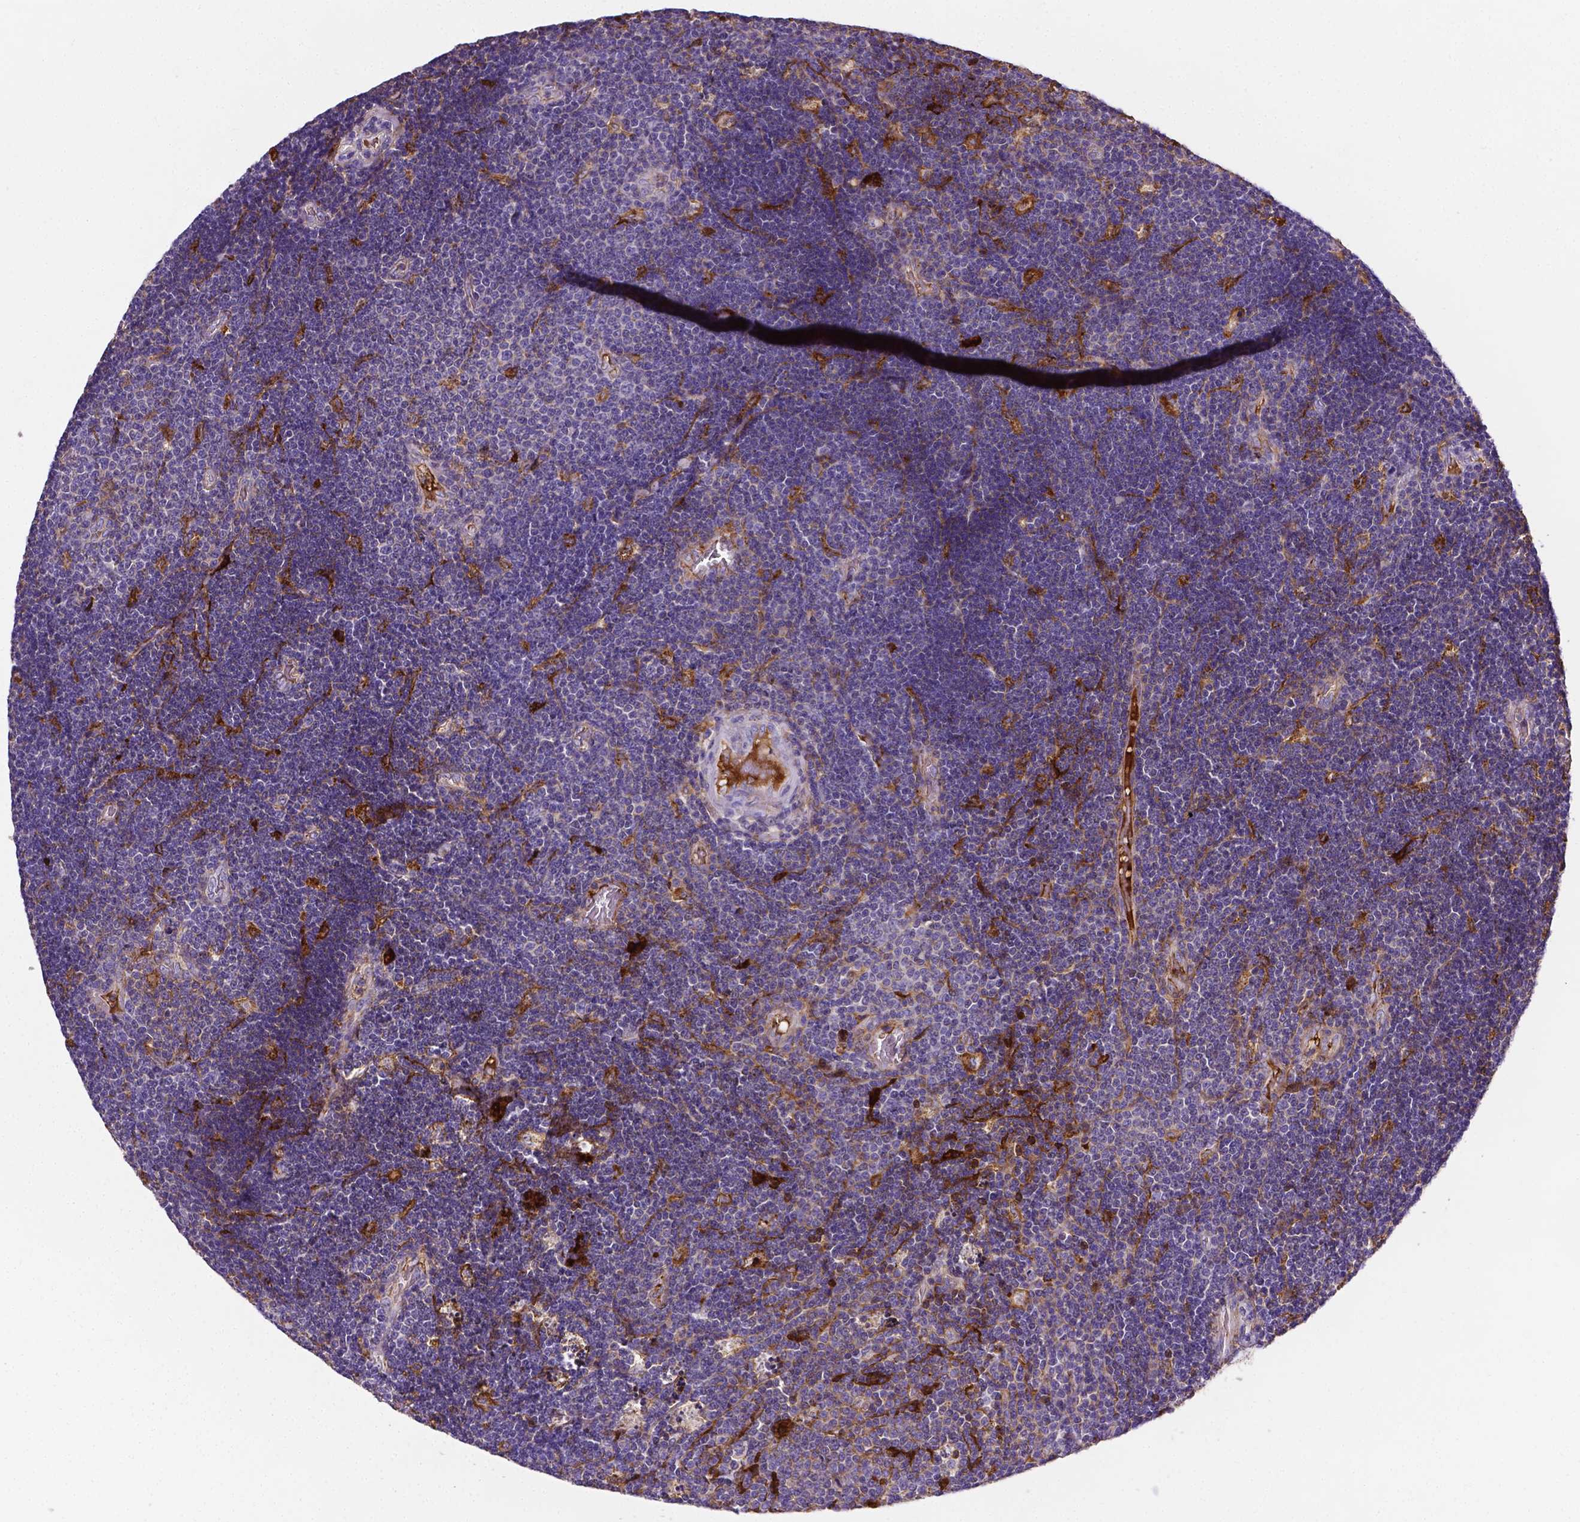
{"staining": {"intensity": "negative", "quantity": "none", "location": "none"}, "tissue": "lymphoma", "cell_type": "Tumor cells", "image_type": "cancer", "snomed": [{"axis": "morphology", "description": "Malignant lymphoma, non-Hodgkin's type, Low grade"}, {"axis": "topography", "description": "Brain"}], "caption": "High power microscopy micrograph of an immunohistochemistry photomicrograph of lymphoma, revealing no significant staining in tumor cells.", "gene": "APOE", "patient": {"sex": "female", "age": 66}}